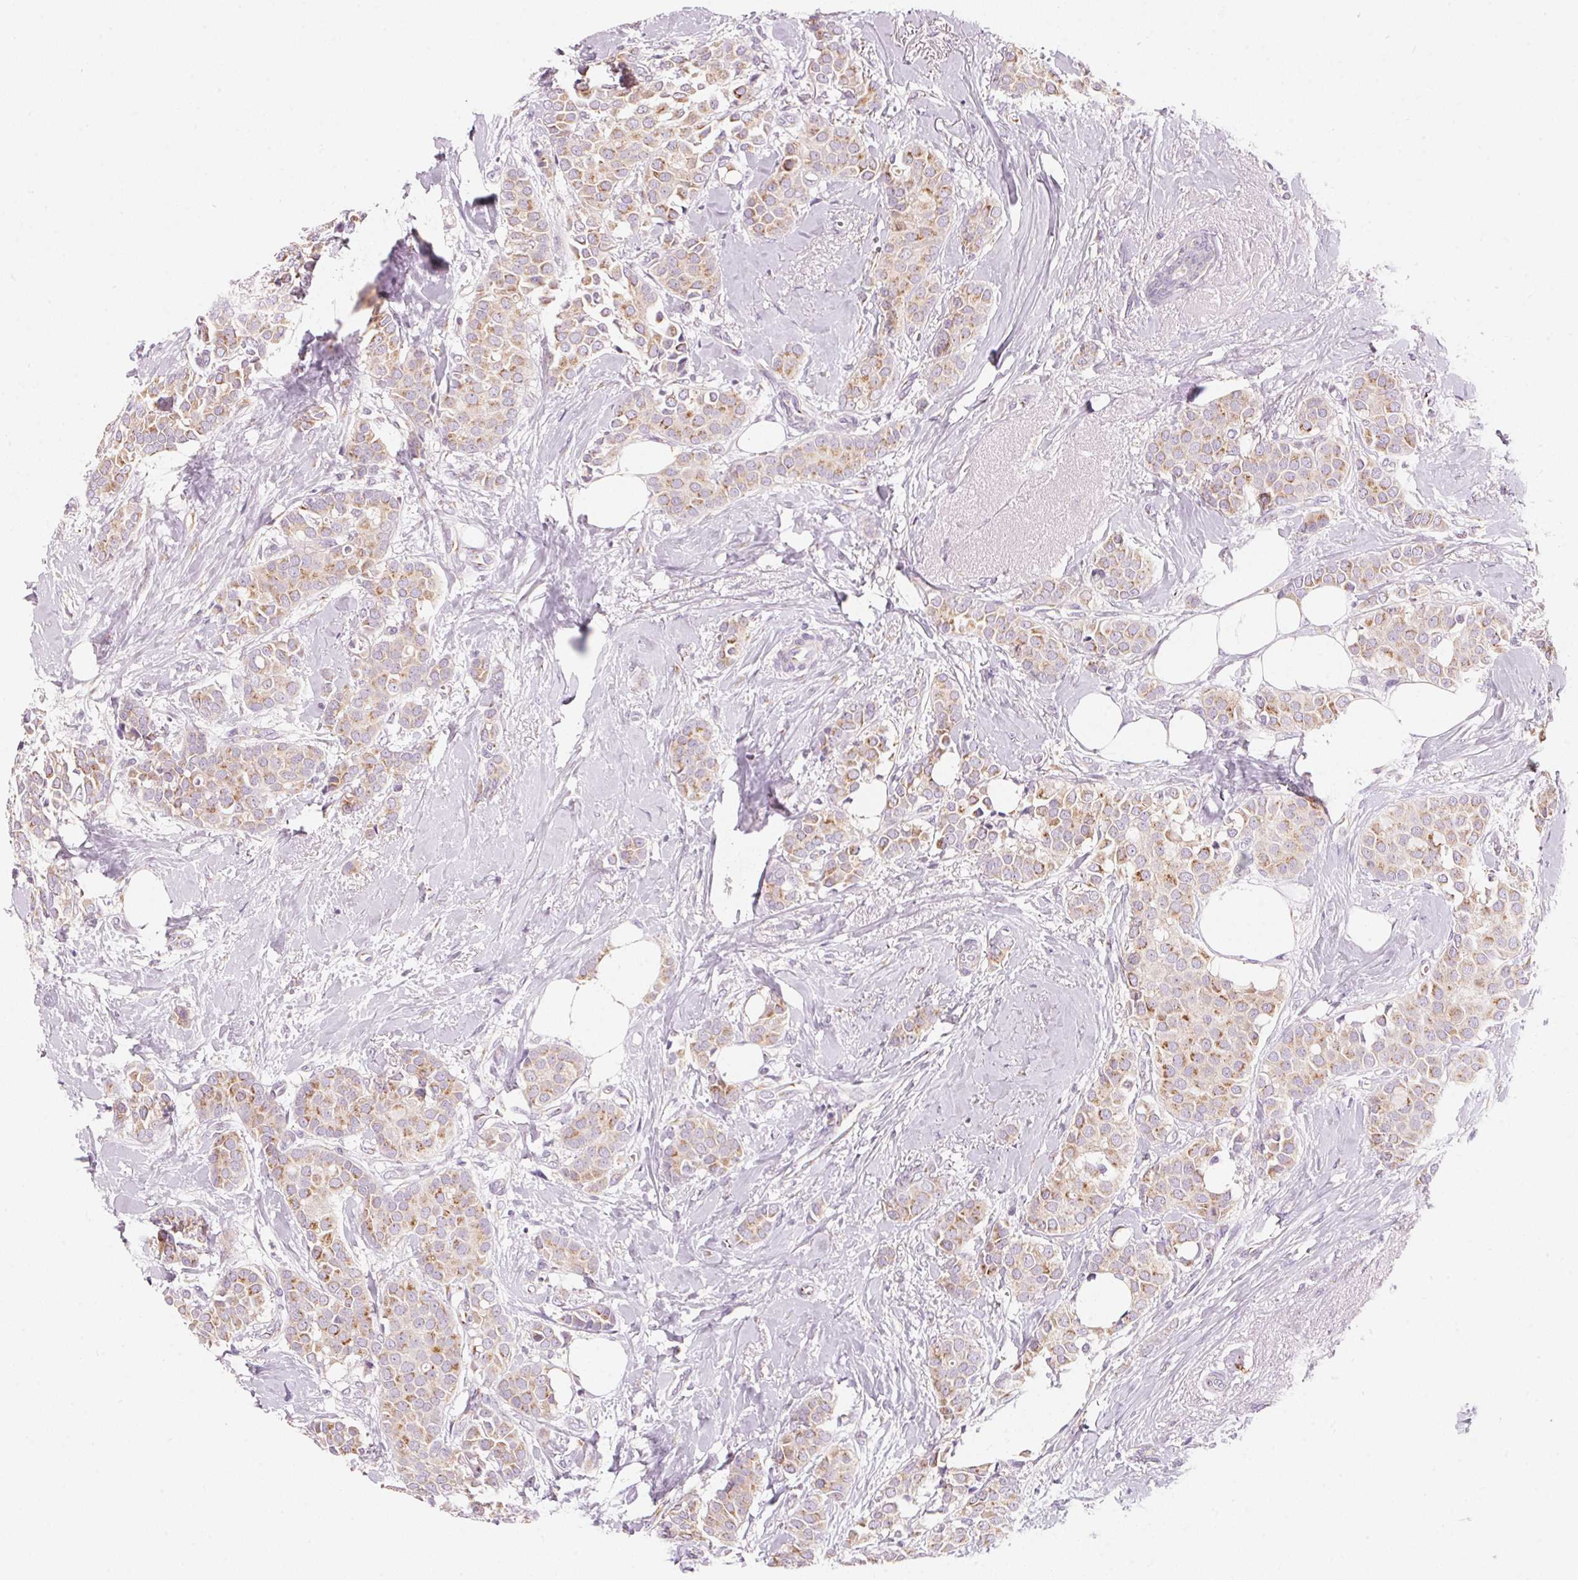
{"staining": {"intensity": "moderate", "quantity": "25%-75%", "location": "cytoplasmic/membranous"}, "tissue": "breast cancer", "cell_type": "Tumor cells", "image_type": "cancer", "snomed": [{"axis": "morphology", "description": "Duct carcinoma"}, {"axis": "topography", "description": "Breast"}], "caption": "A brown stain labels moderate cytoplasmic/membranous positivity of a protein in human breast cancer (infiltrating ductal carcinoma) tumor cells.", "gene": "DRAM2", "patient": {"sex": "female", "age": 79}}